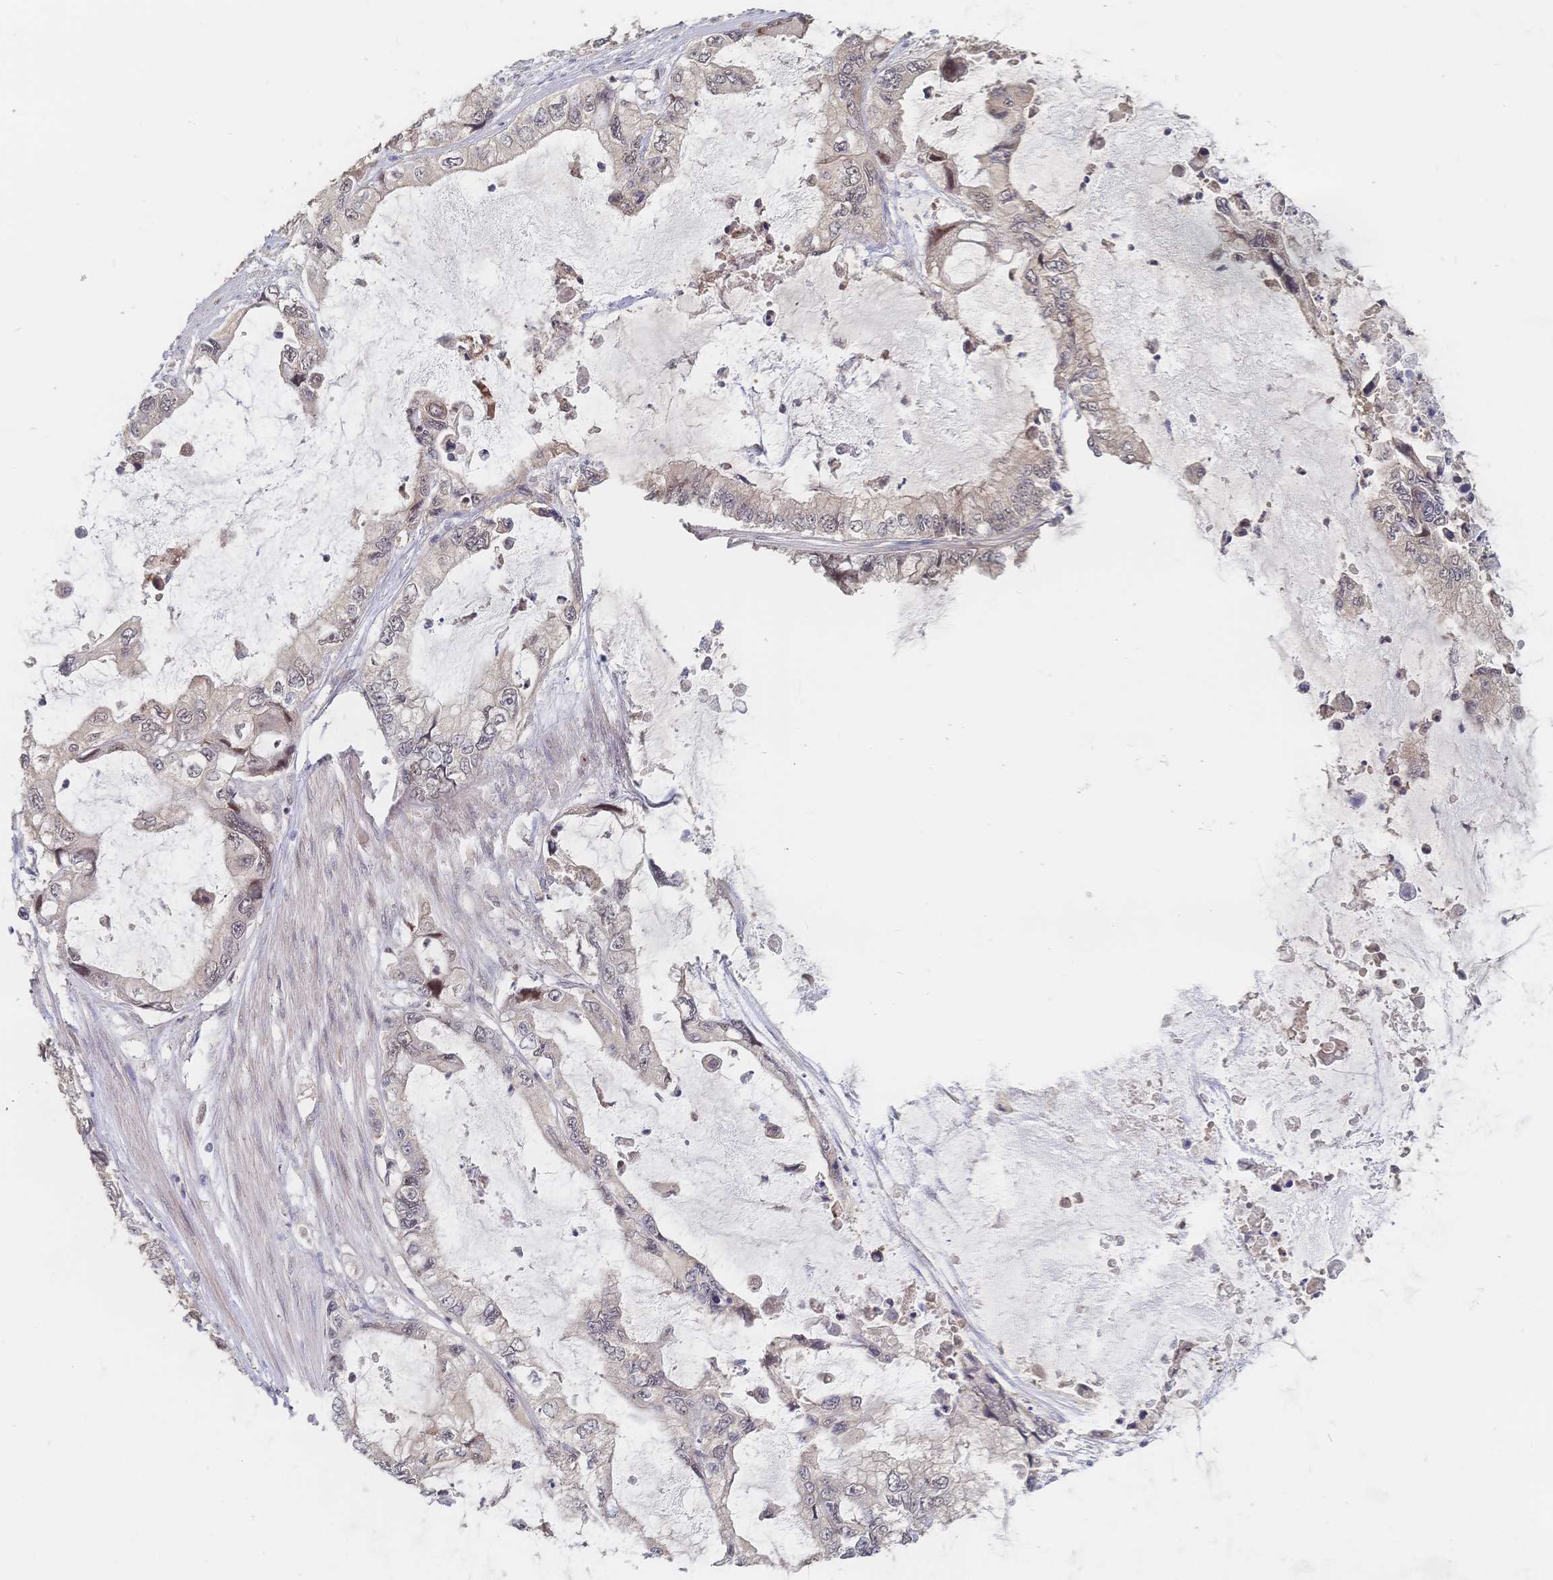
{"staining": {"intensity": "negative", "quantity": "none", "location": "none"}, "tissue": "stomach cancer", "cell_type": "Tumor cells", "image_type": "cancer", "snomed": [{"axis": "morphology", "description": "Adenocarcinoma, NOS"}, {"axis": "topography", "description": "Pancreas"}, {"axis": "topography", "description": "Stomach, upper"}, {"axis": "topography", "description": "Stomach"}], "caption": "IHC photomicrograph of human adenocarcinoma (stomach) stained for a protein (brown), which reveals no staining in tumor cells. (Immunohistochemistry (ihc), brightfield microscopy, high magnification).", "gene": "LRP5", "patient": {"sex": "male", "age": 77}}